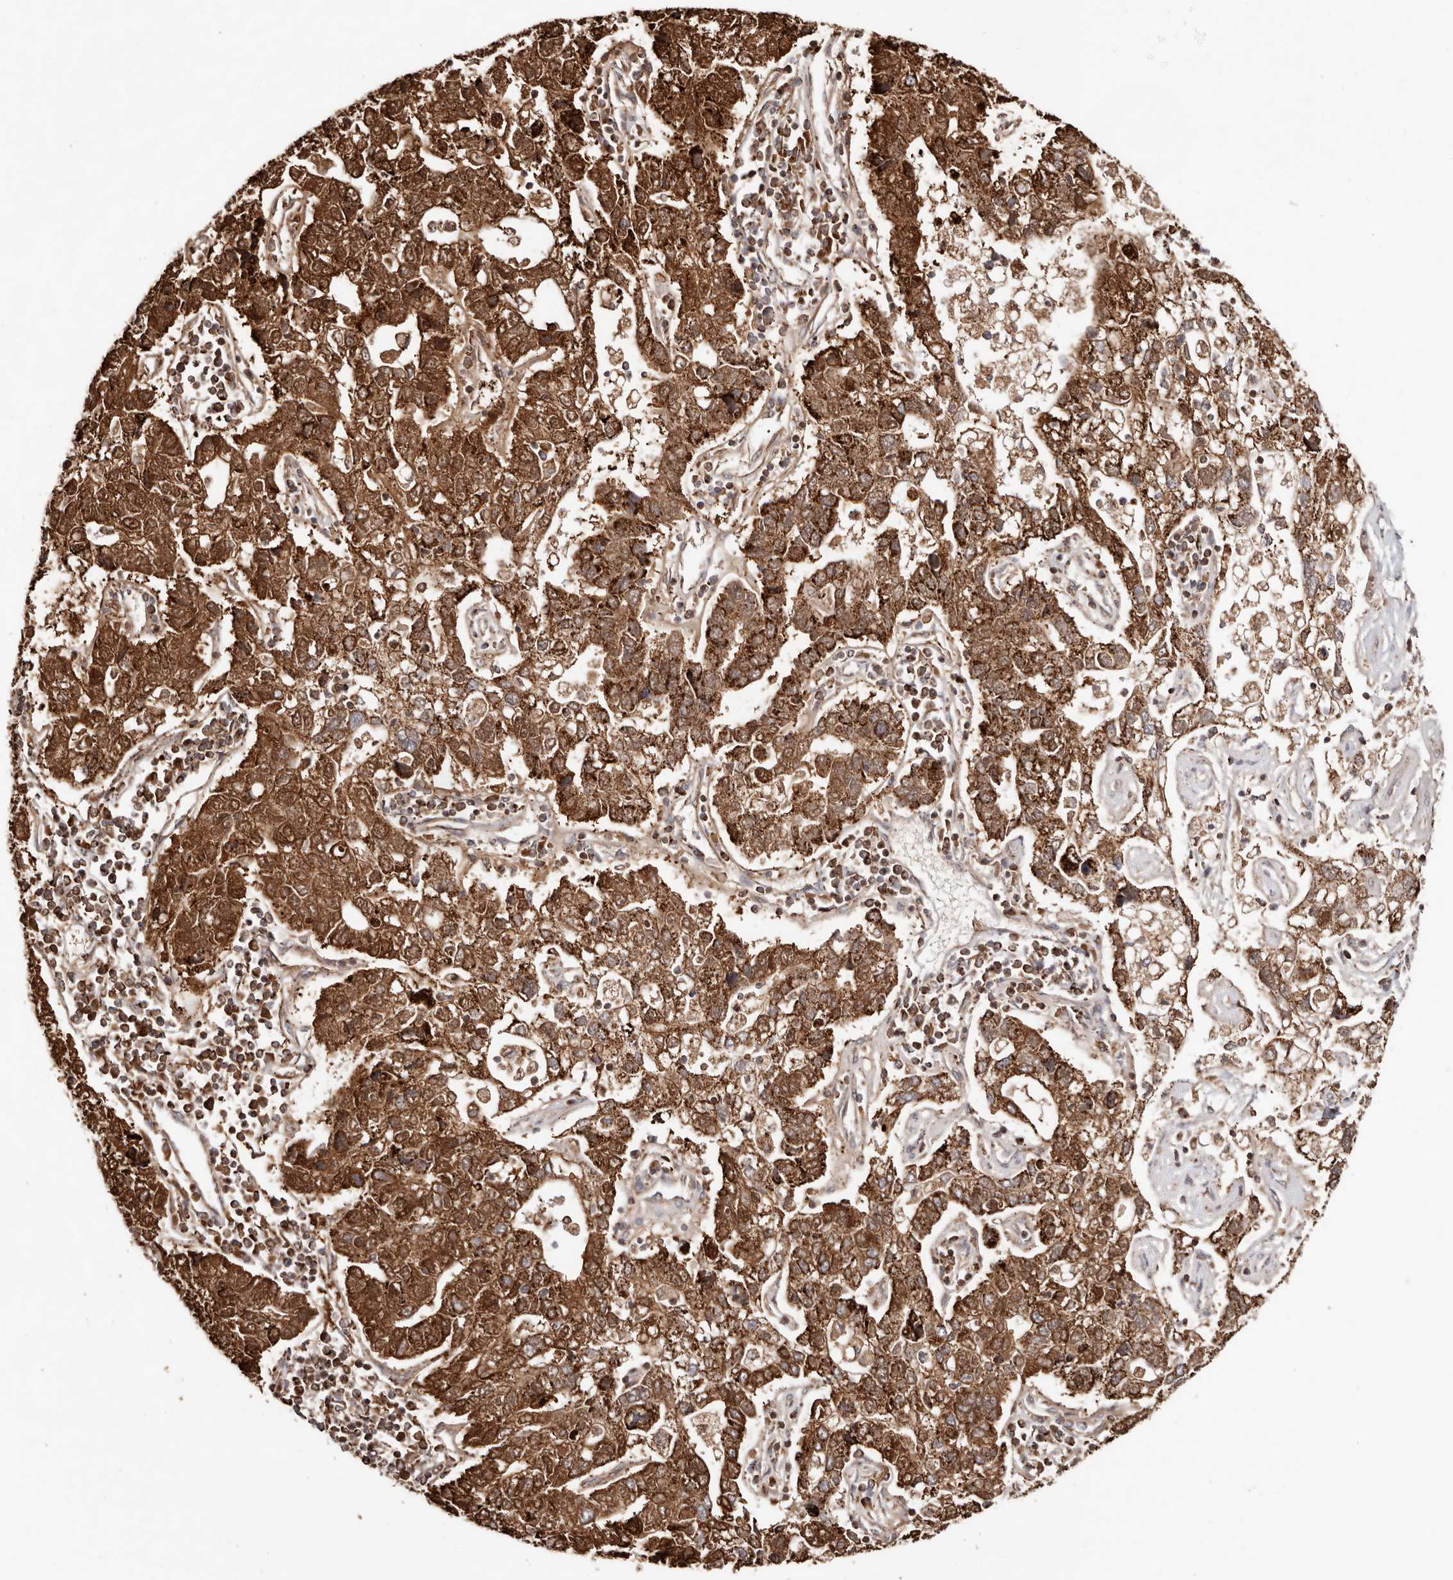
{"staining": {"intensity": "strong", "quantity": ">75%", "location": "cytoplasmic/membranous"}, "tissue": "pancreatic cancer", "cell_type": "Tumor cells", "image_type": "cancer", "snomed": [{"axis": "morphology", "description": "Adenocarcinoma, NOS"}, {"axis": "topography", "description": "Pancreas"}], "caption": "The micrograph shows immunohistochemical staining of pancreatic cancer (adenocarcinoma). There is strong cytoplasmic/membranous expression is appreciated in about >75% of tumor cells.", "gene": "PRKACB", "patient": {"sex": "female", "age": 61}}